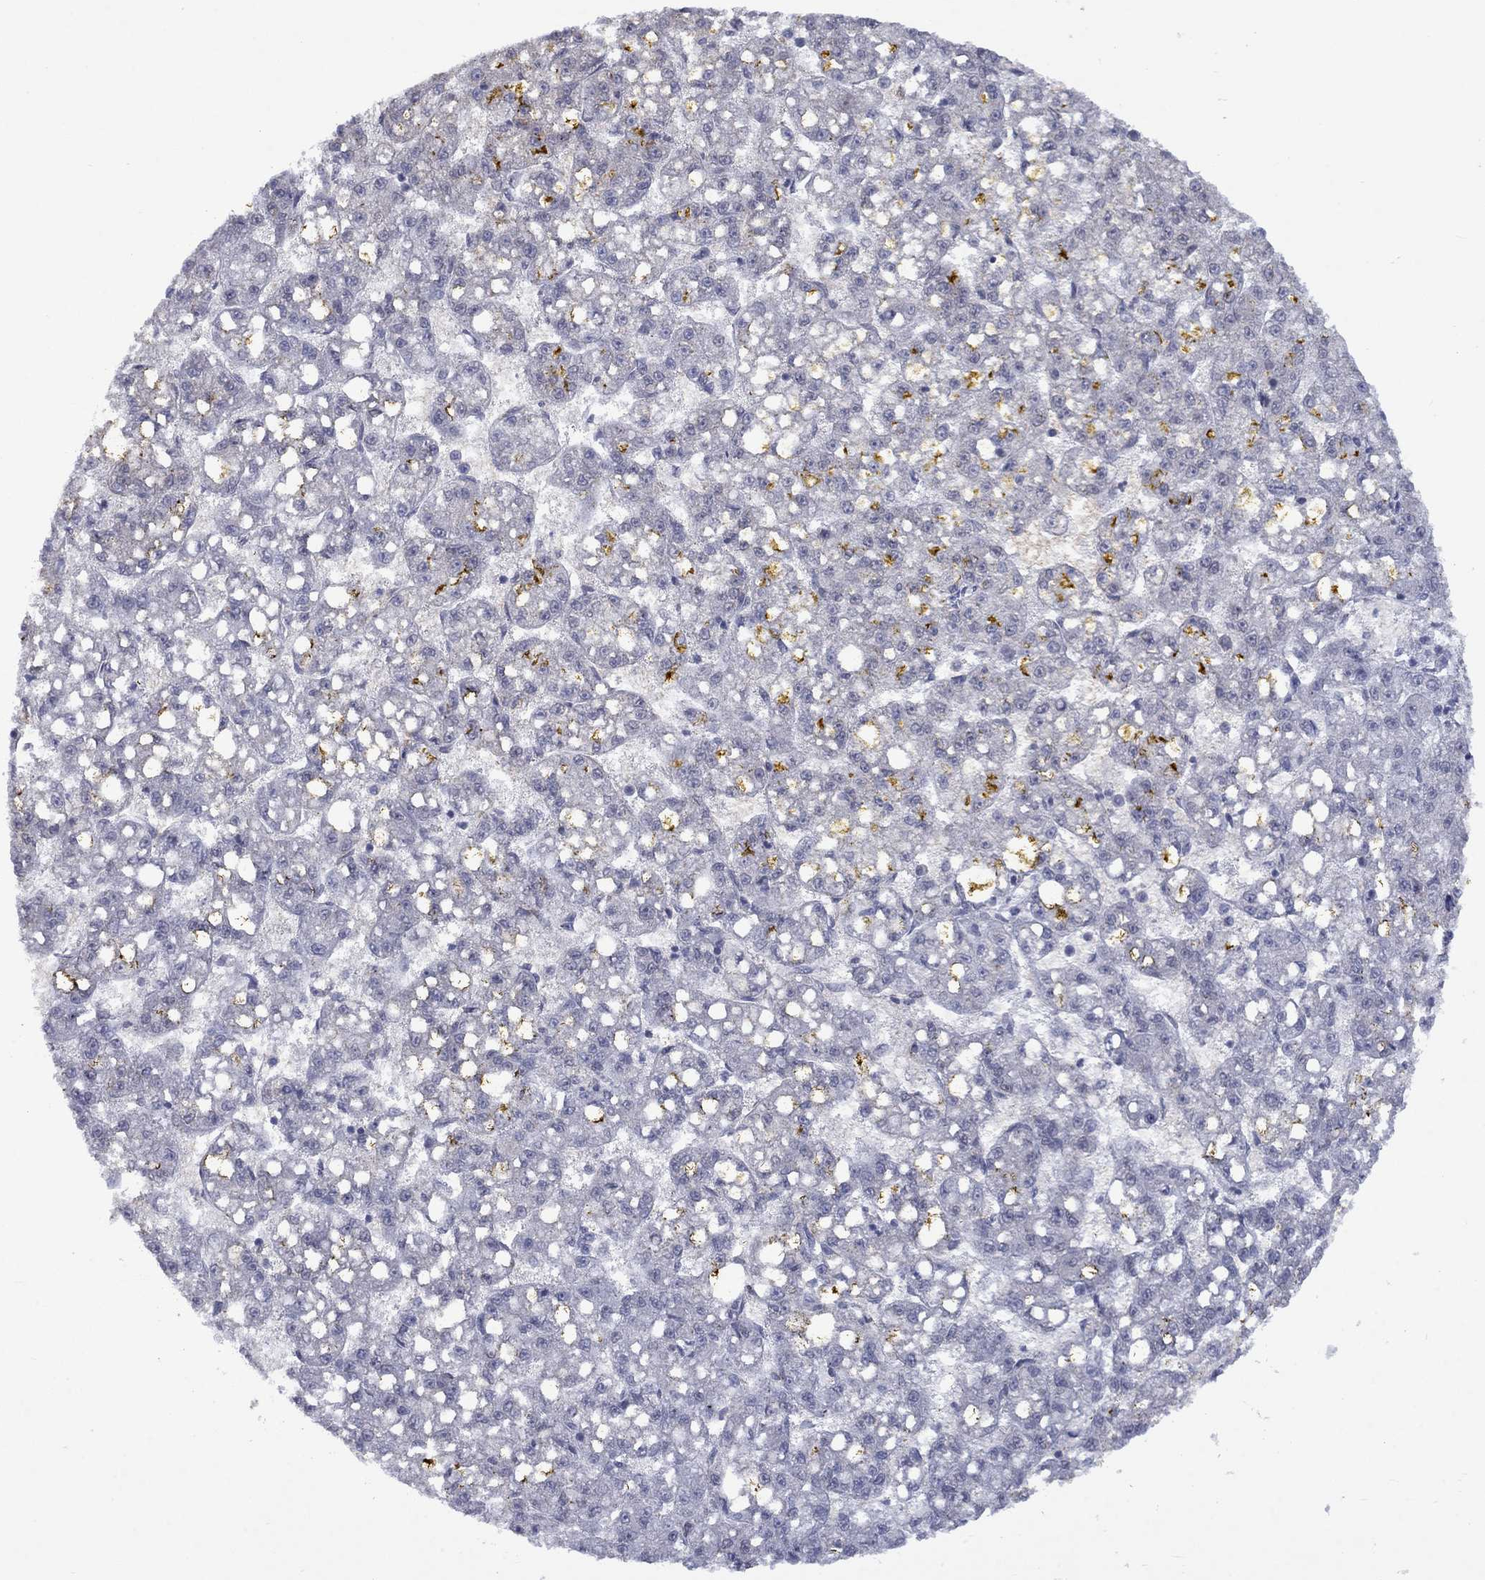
{"staining": {"intensity": "negative", "quantity": "none", "location": "none"}, "tissue": "liver cancer", "cell_type": "Tumor cells", "image_type": "cancer", "snomed": [{"axis": "morphology", "description": "Carcinoma, Hepatocellular, NOS"}, {"axis": "topography", "description": "Liver"}], "caption": "Liver cancer (hepatocellular carcinoma) was stained to show a protein in brown. There is no significant positivity in tumor cells.", "gene": "NSMF", "patient": {"sex": "female", "age": 65}}